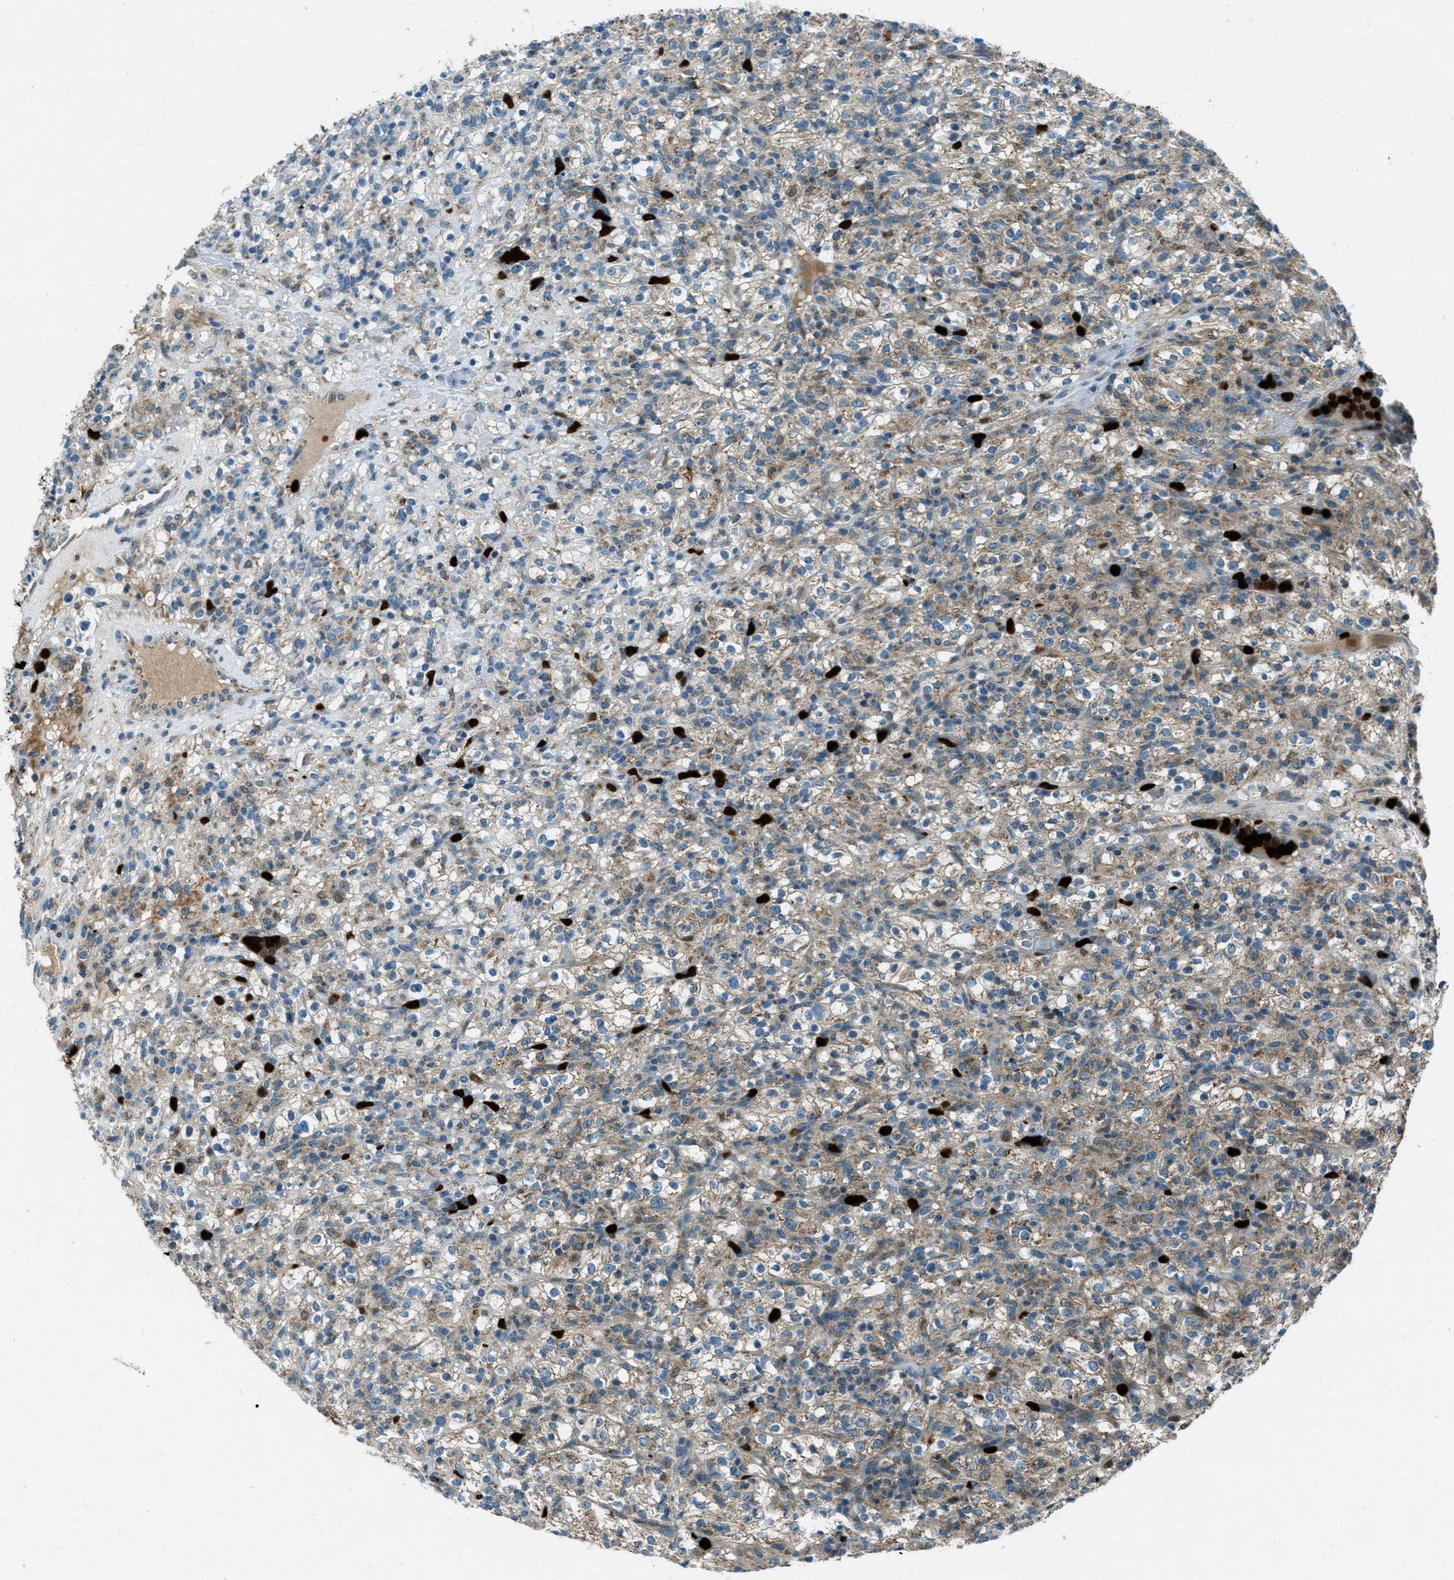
{"staining": {"intensity": "weak", "quantity": ">75%", "location": "cytoplasmic/membranous"}, "tissue": "renal cancer", "cell_type": "Tumor cells", "image_type": "cancer", "snomed": [{"axis": "morphology", "description": "Normal tissue, NOS"}, {"axis": "morphology", "description": "Adenocarcinoma, NOS"}, {"axis": "topography", "description": "Kidney"}], "caption": "Brown immunohistochemical staining in human adenocarcinoma (renal) exhibits weak cytoplasmic/membranous expression in approximately >75% of tumor cells. The staining was performed using DAB, with brown indicating positive protein expression. Nuclei are stained blue with hematoxylin.", "gene": "FAR1", "patient": {"sex": "female", "age": 72}}